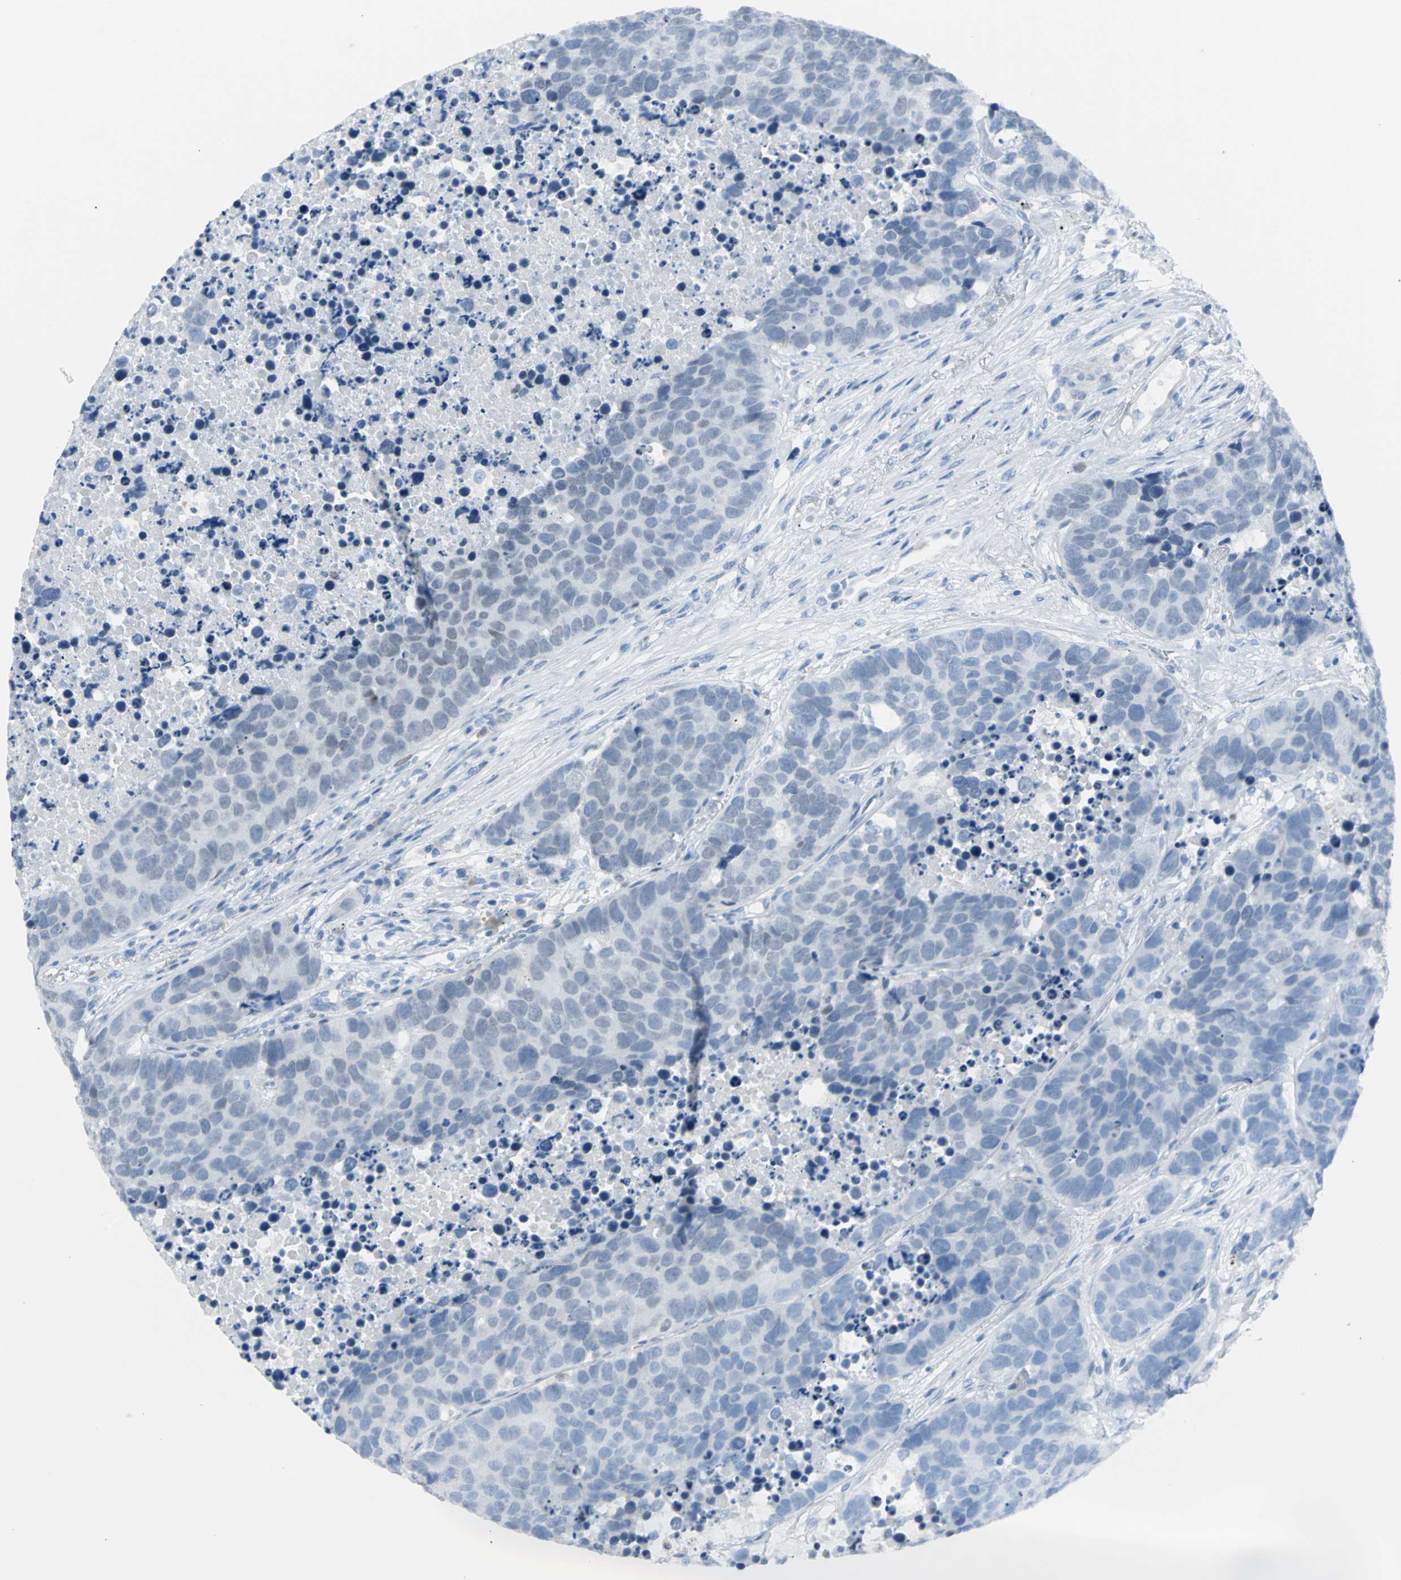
{"staining": {"intensity": "negative", "quantity": "none", "location": "none"}, "tissue": "carcinoid", "cell_type": "Tumor cells", "image_type": "cancer", "snomed": [{"axis": "morphology", "description": "Carcinoid, malignant, NOS"}, {"axis": "topography", "description": "Lung"}], "caption": "Protein analysis of malignant carcinoid displays no significant staining in tumor cells. Brightfield microscopy of immunohistochemistry (IHC) stained with DAB (3,3'-diaminobenzidine) (brown) and hematoxylin (blue), captured at high magnification.", "gene": "MCM3", "patient": {"sex": "male", "age": 60}}